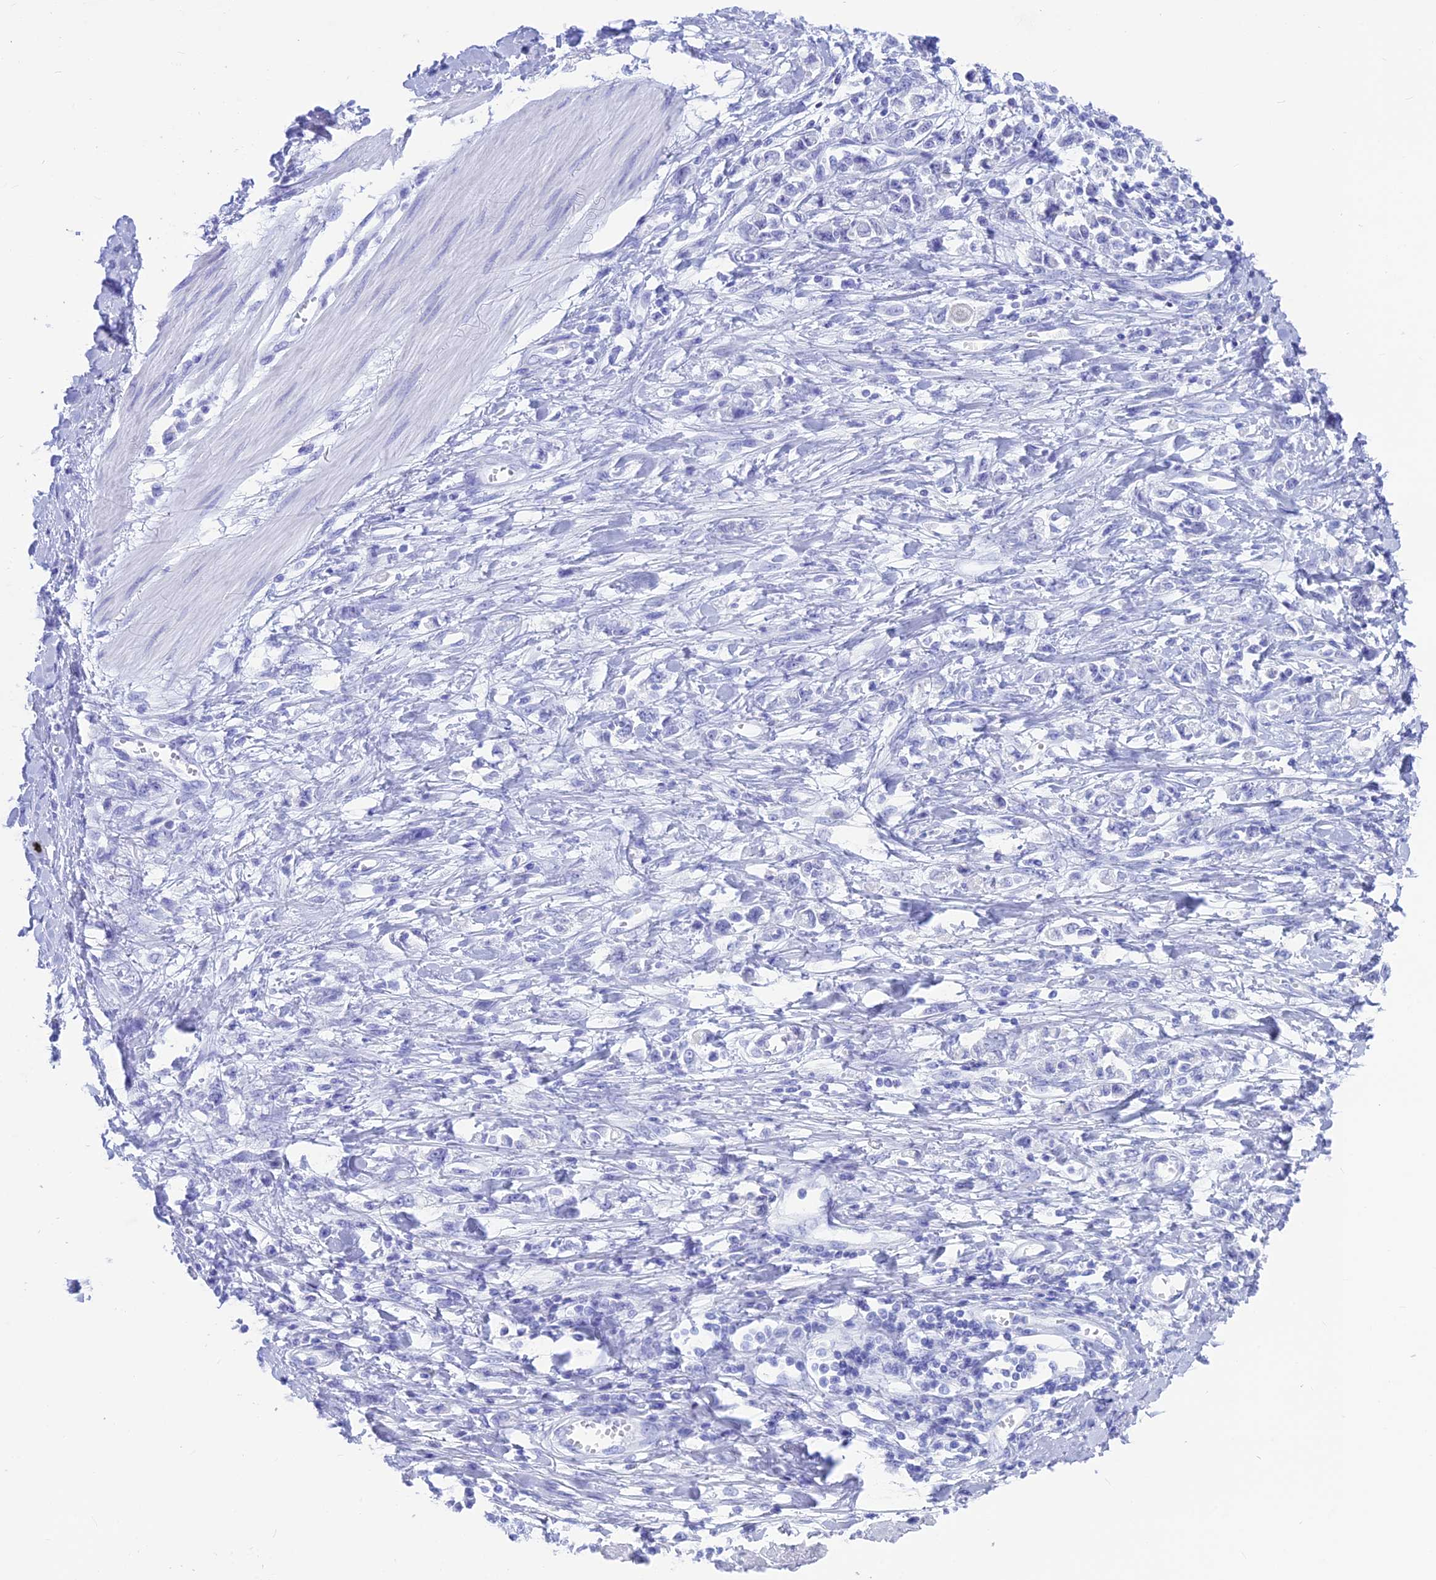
{"staining": {"intensity": "negative", "quantity": "none", "location": "none"}, "tissue": "stomach cancer", "cell_type": "Tumor cells", "image_type": "cancer", "snomed": [{"axis": "morphology", "description": "Adenocarcinoma, NOS"}, {"axis": "topography", "description": "Stomach"}], "caption": "The immunohistochemistry (IHC) photomicrograph has no significant expression in tumor cells of adenocarcinoma (stomach) tissue.", "gene": "SNTN", "patient": {"sex": "female", "age": 76}}